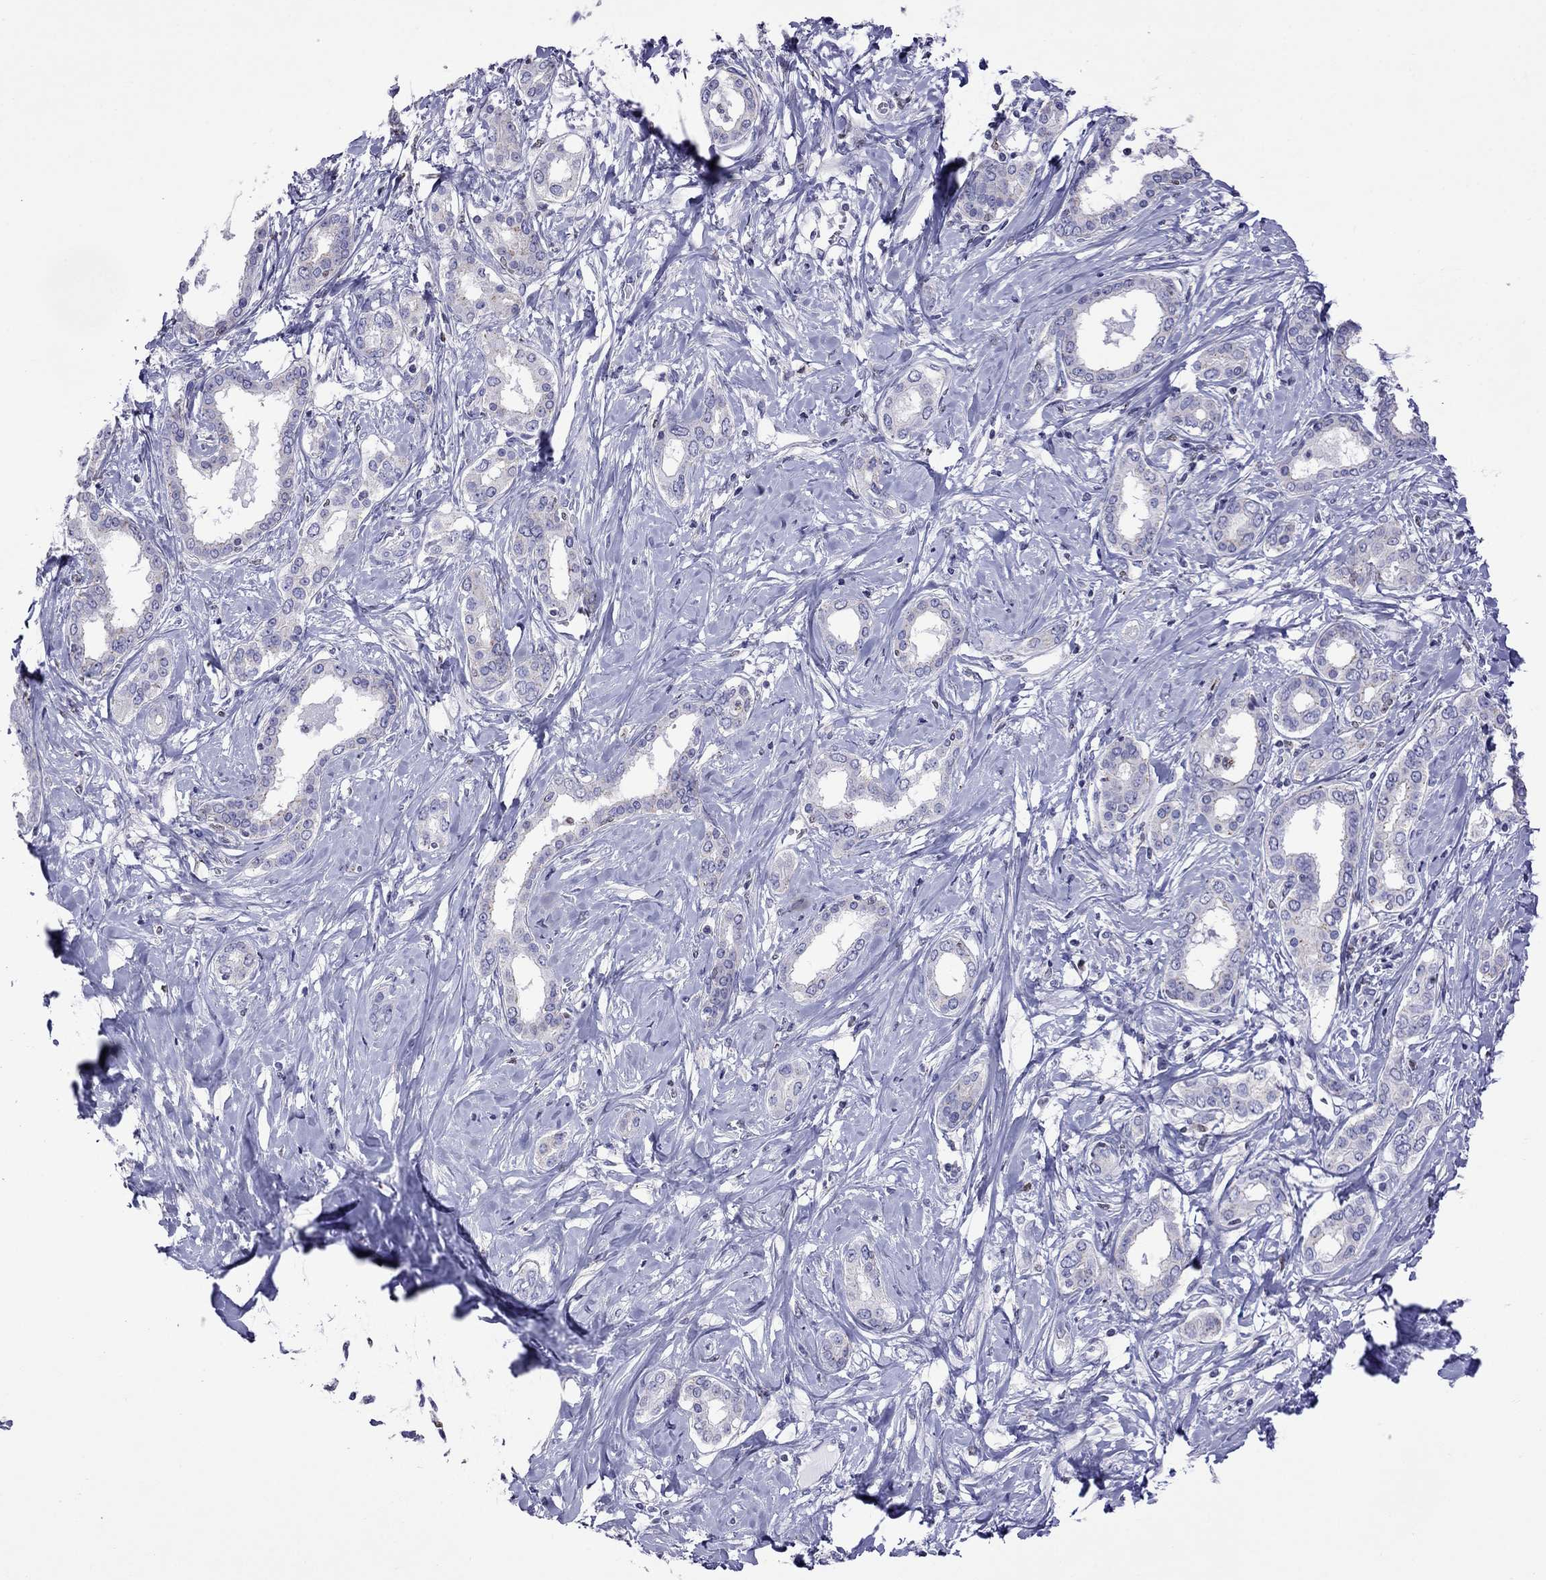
{"staining": {"intensity": "negative", "quantity": "none", "location": "none"}, "tissue": "liver cancer", "cell_type": "Tumor cells", "image_type": "cancer", "snomed": [{"axis": "morphology", "description": "Cholangiocarcinoma"}, {"axis": "topography", "description": "Liver"}], "caption": "Photomicrograph shows no significant protein positivity in tumor cells of cholangiocarcinoma (liver).", "gene": "MPZ", "patient": {"sex": "female", "age": 47}}